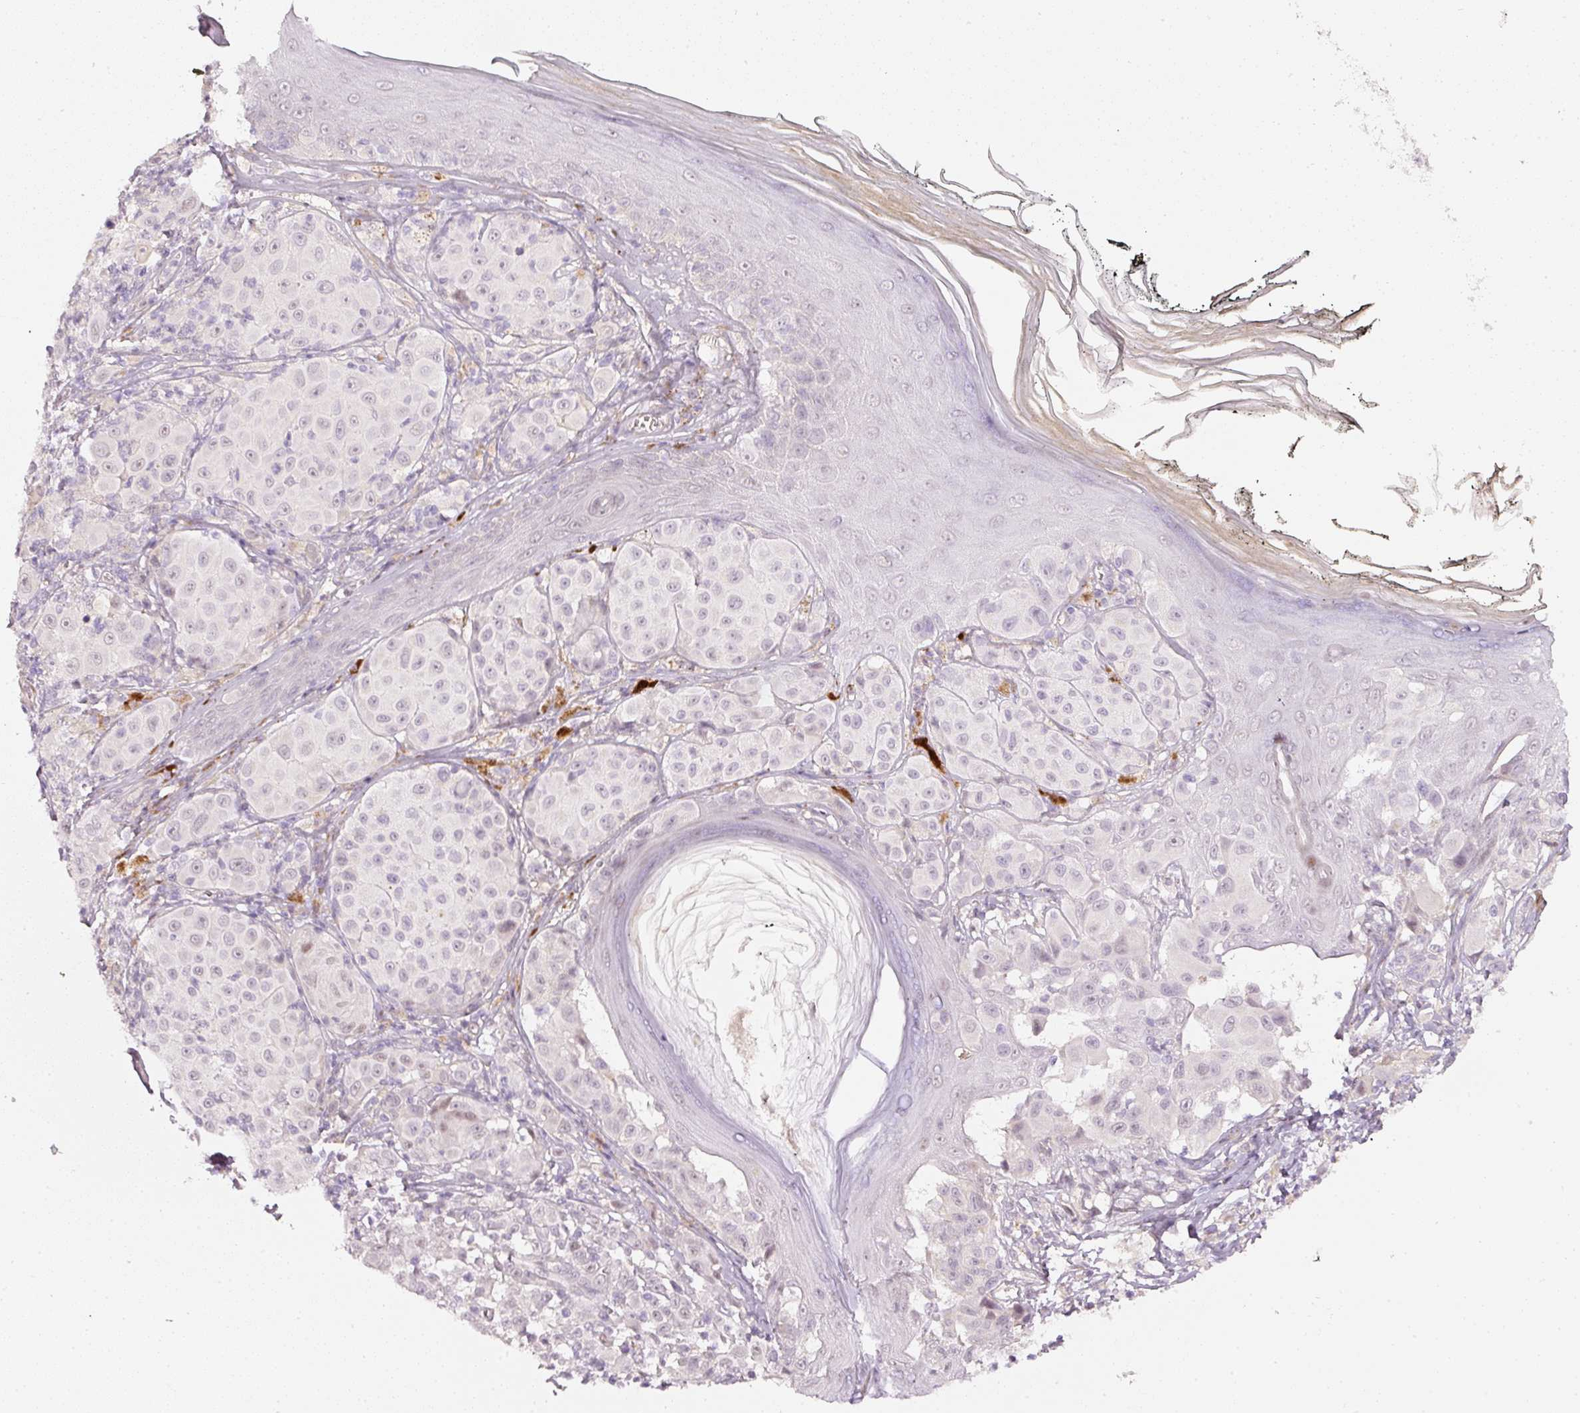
{"staining": {"intensity": "negative", "quantity": "none", "location": "none"}, "tissue": "melanoma", "cell_type": "Tumor cells", "image_type": "cancer", "snomed": [{"axis": "morphology", "description": "Malignant melanoma, NOS"}, {"axis": "topography", "description": "Skin"}], "caption": "Tumor cells are negative for protein expression in human malignant melanoma.", "gene": "TOGARAM1", "patient": {"sex": "female", "age": 43}}